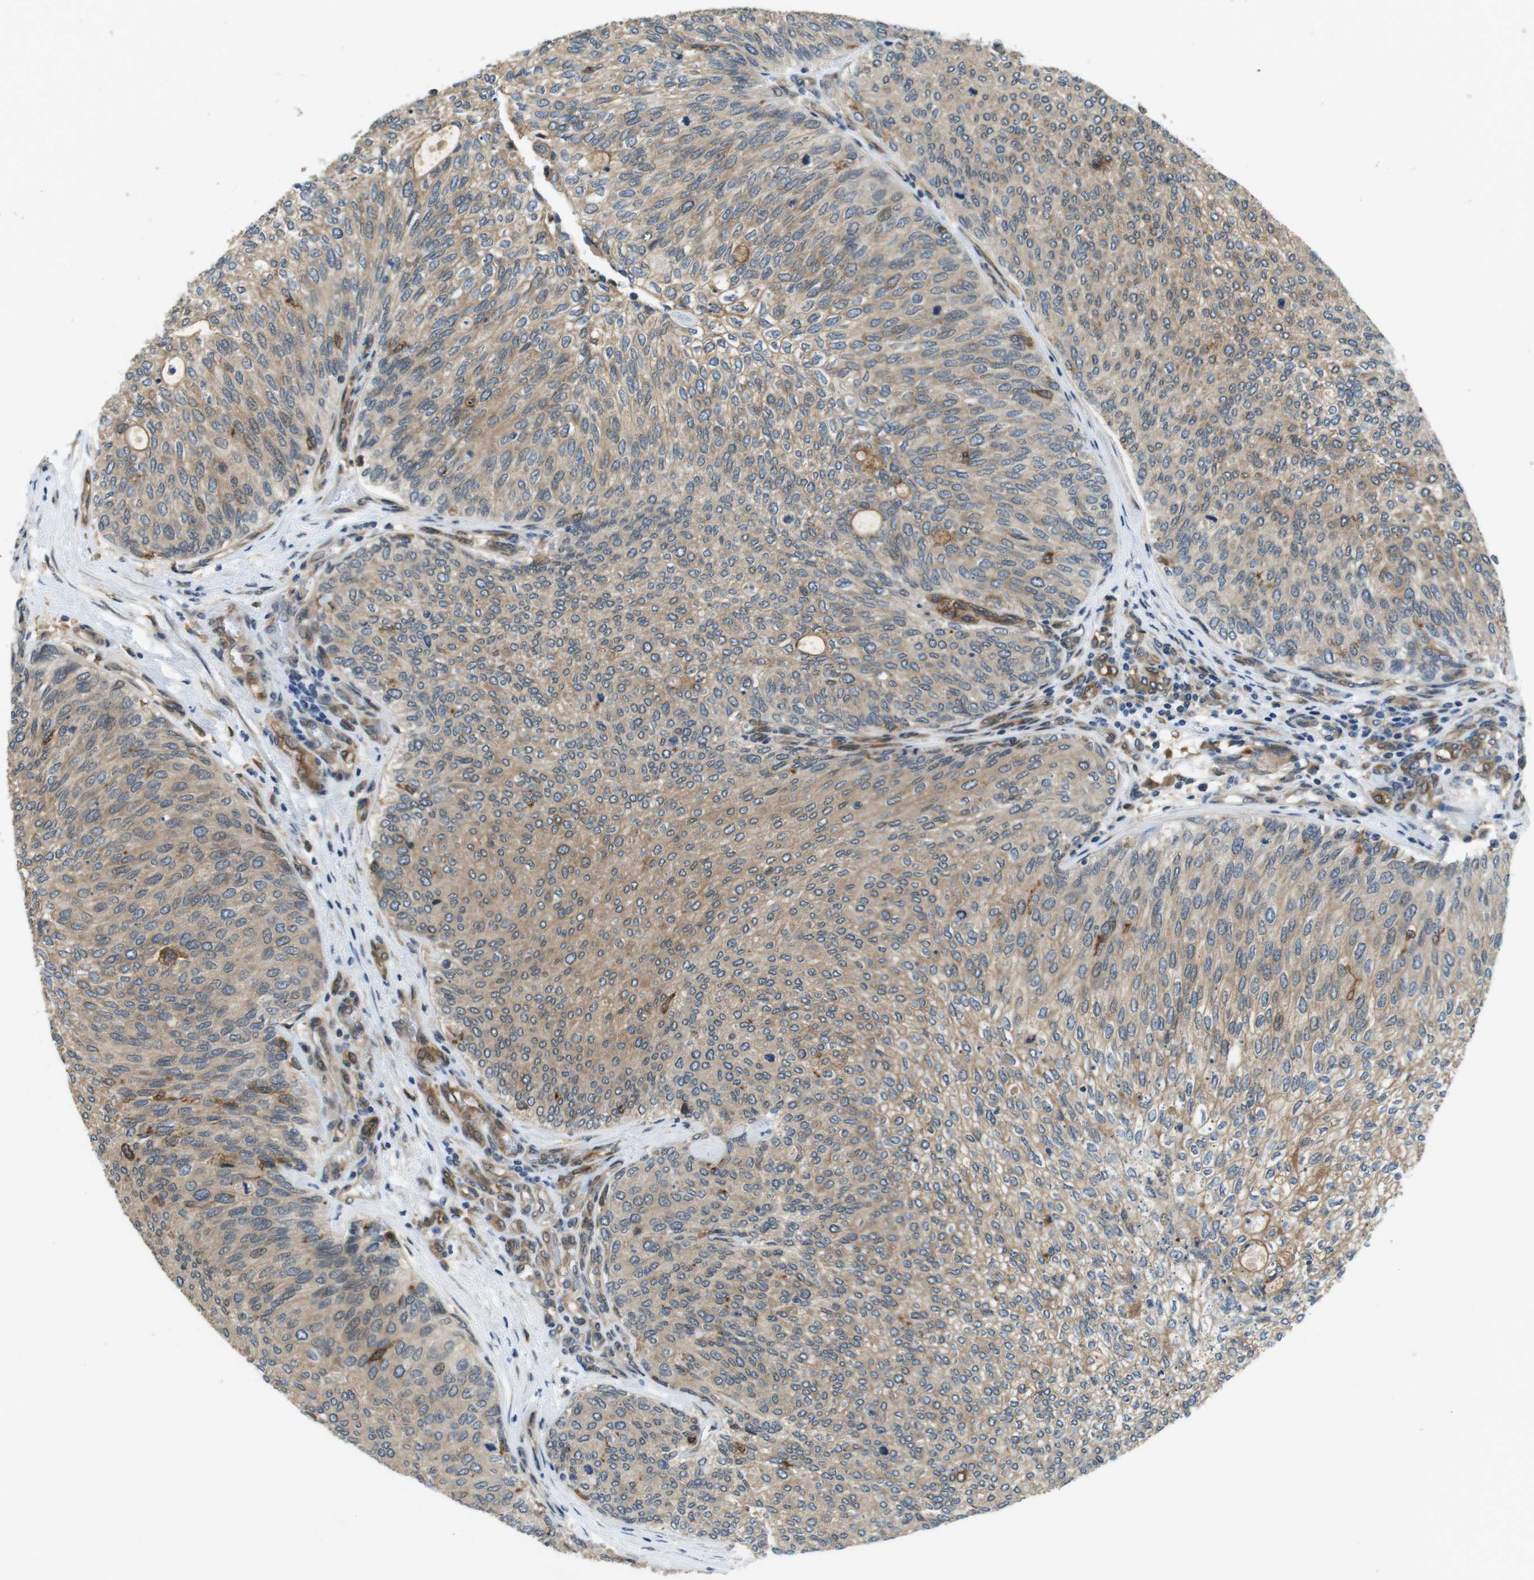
{"staining": {"intensity": "moderate", "quantity": ">75%", "location": "cytoplasmic/membranous"}, "tissue": "urothelial cancer", "cell_type": "Tumor cells", "image_type": "cancer", "snomed": [{"axis": "morphology", "description": "Urothelial carcinoma, Low grade"}, {"axis": "topography", "description": "Urinary bladder"}], "caption": "Protein expression by IHC displays moderate cytoplasmic/membranous staining in about >75% of tumor cells in urothelial carcinoma (low-grade).", "gene": "PALD1", "patient": {"sex": "female", "age": 79}}